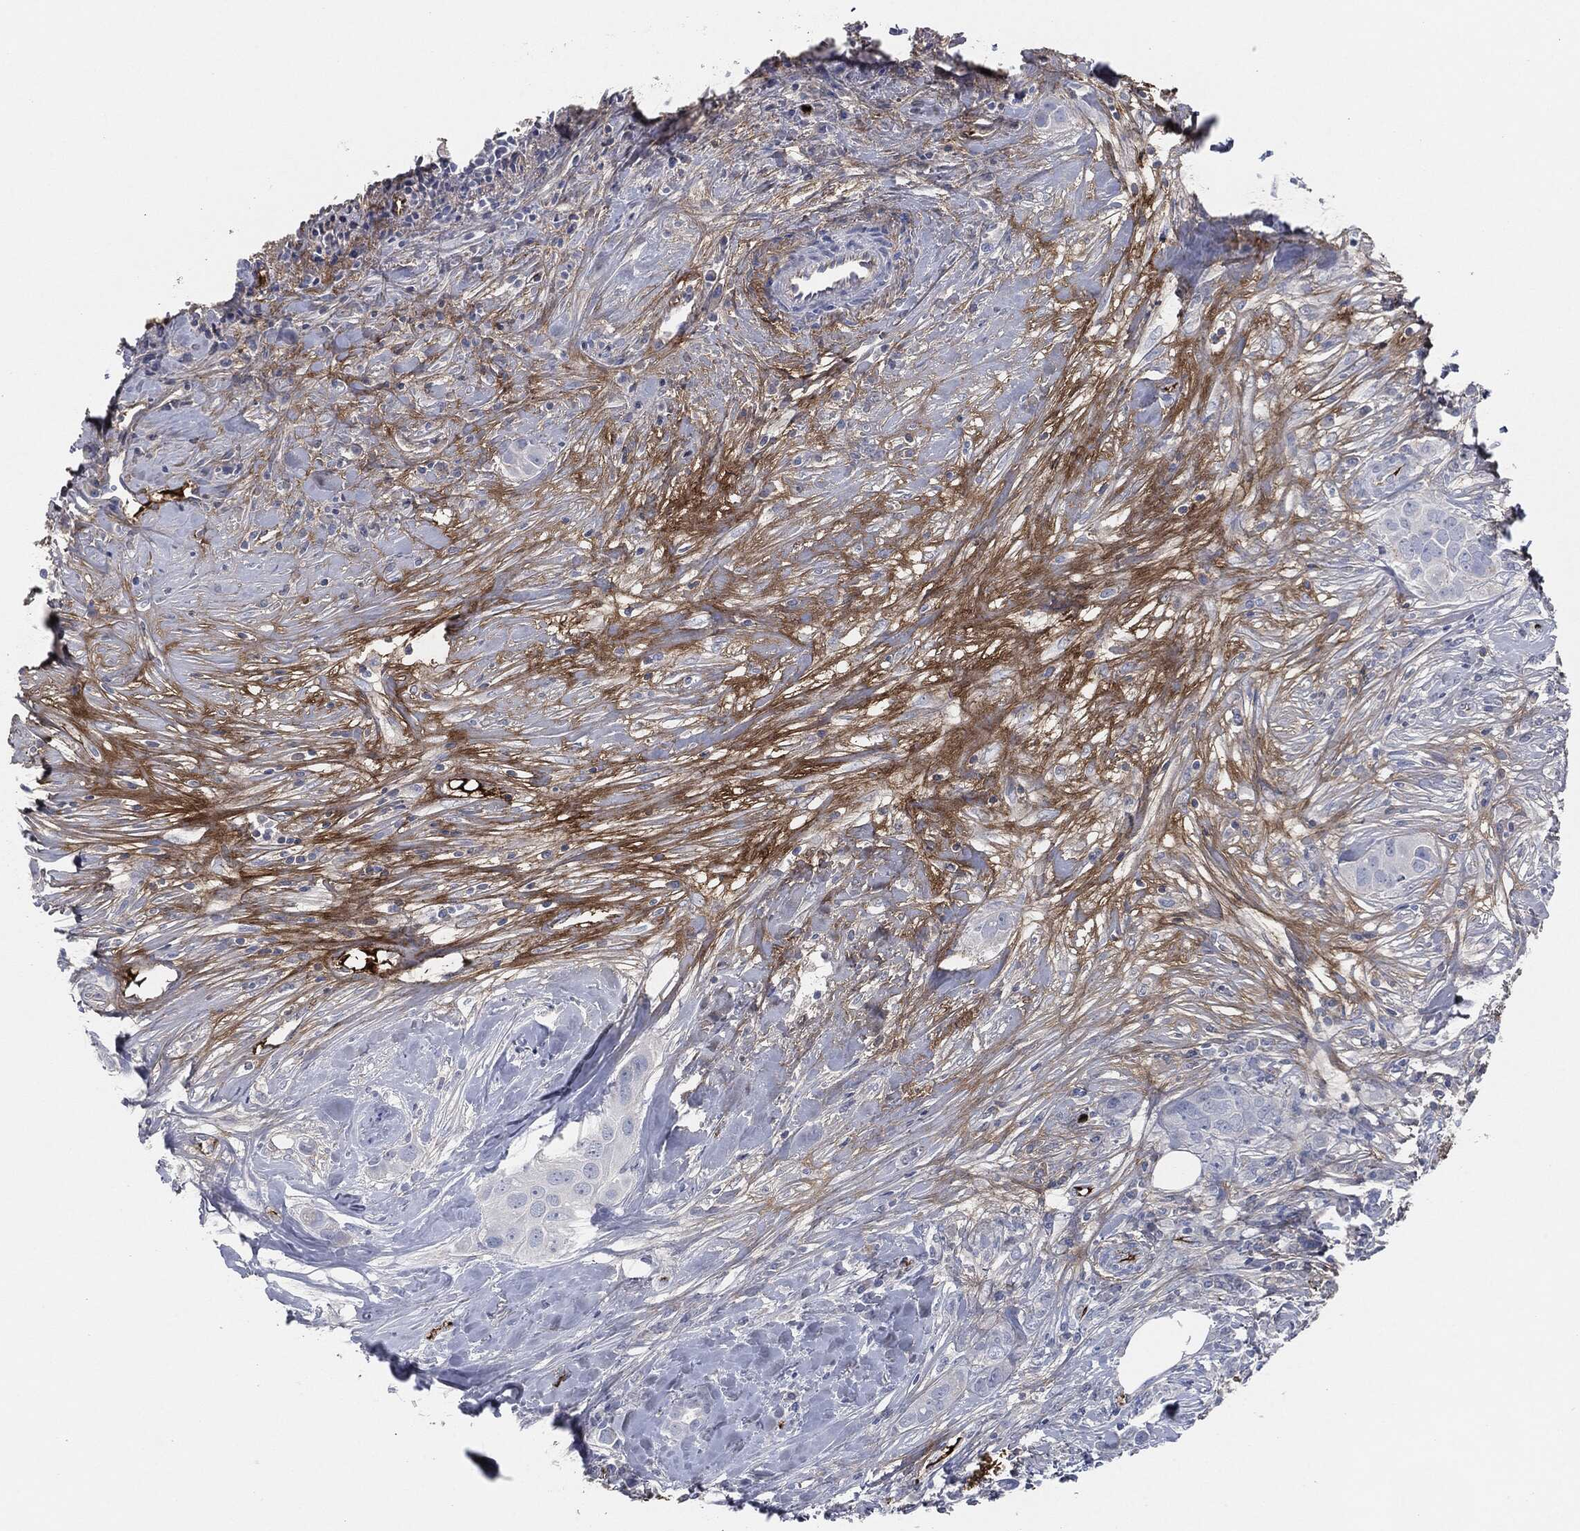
{"staining": {"intensity": "negative", "quantity": "none", "location": "none"}, "tissue": "breast cancer", "cell_type": "Tumor cells", "image_type": "cancer", "snomed": [{"axis": "morphology", "description": "Duct carcinoma"}, {"axis": "topography", "description": "Breast"}], "caption": "DAB immunohistochemical staining of breast cancer shows no significant expression in tumor cells.", "gene": "APOB", "patient": {"sex": "female", "age": 43}}